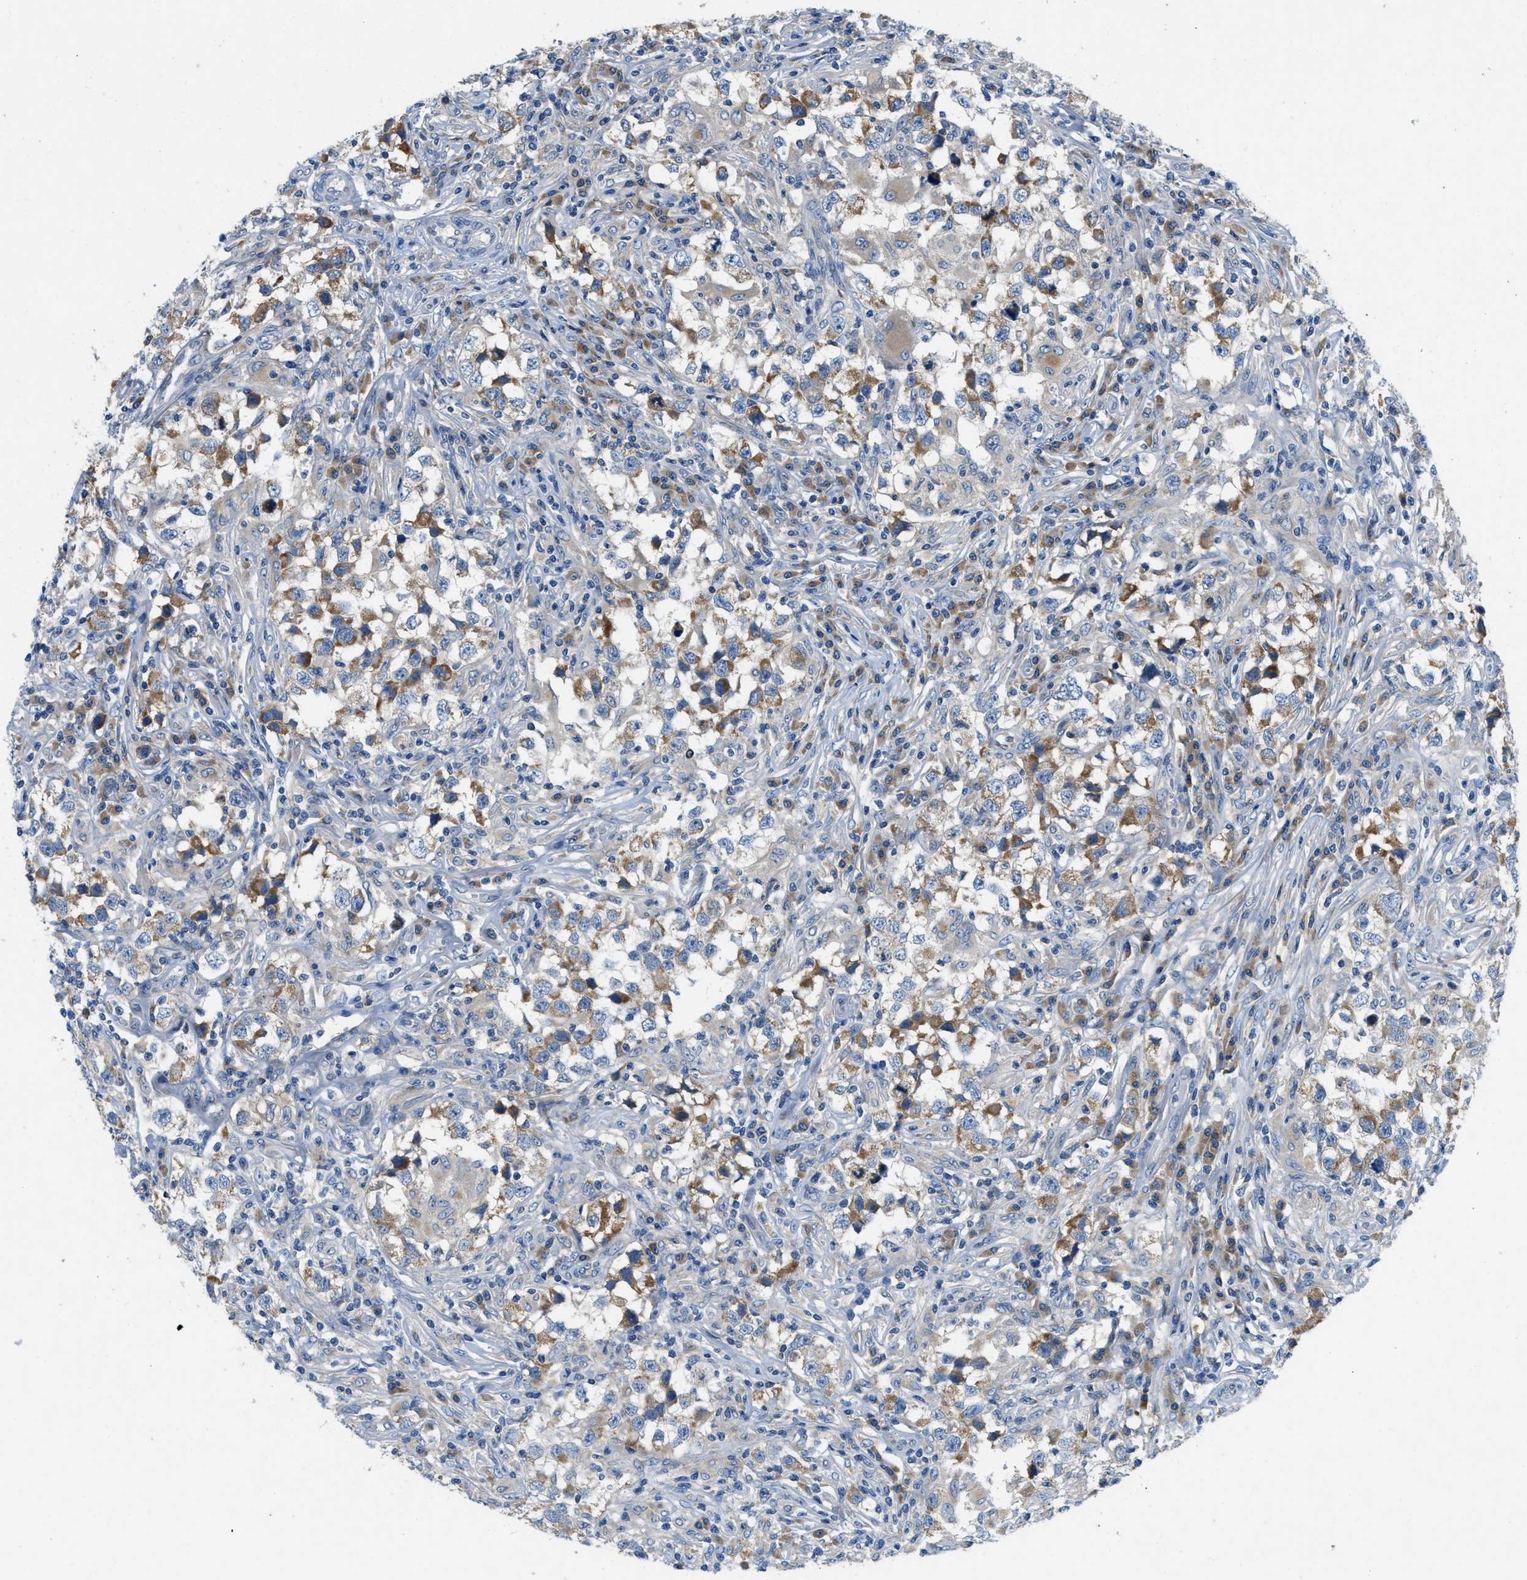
{"staining": {"intensity": "moderate", "quantity": "25%-75%", "location": "cytoplasmic/membranous"}, "tissue": "testis cancer", "cell_type": "Tumor cells", "image_type": "cancer", "snomed": [{"axis": "morphology", "description": "Carcinoma, Embryonal, NOS"}, {"axis": "topography", "description": "Testis"}], "caption": "The immunohistochemical stain shows moderate cytoplasmic/membranous expression in tumor cells of testis cancer (embryonal carcinoma) tissue.", "gene": "PNKD", "patient": {"sex": "male", "age": 21}}